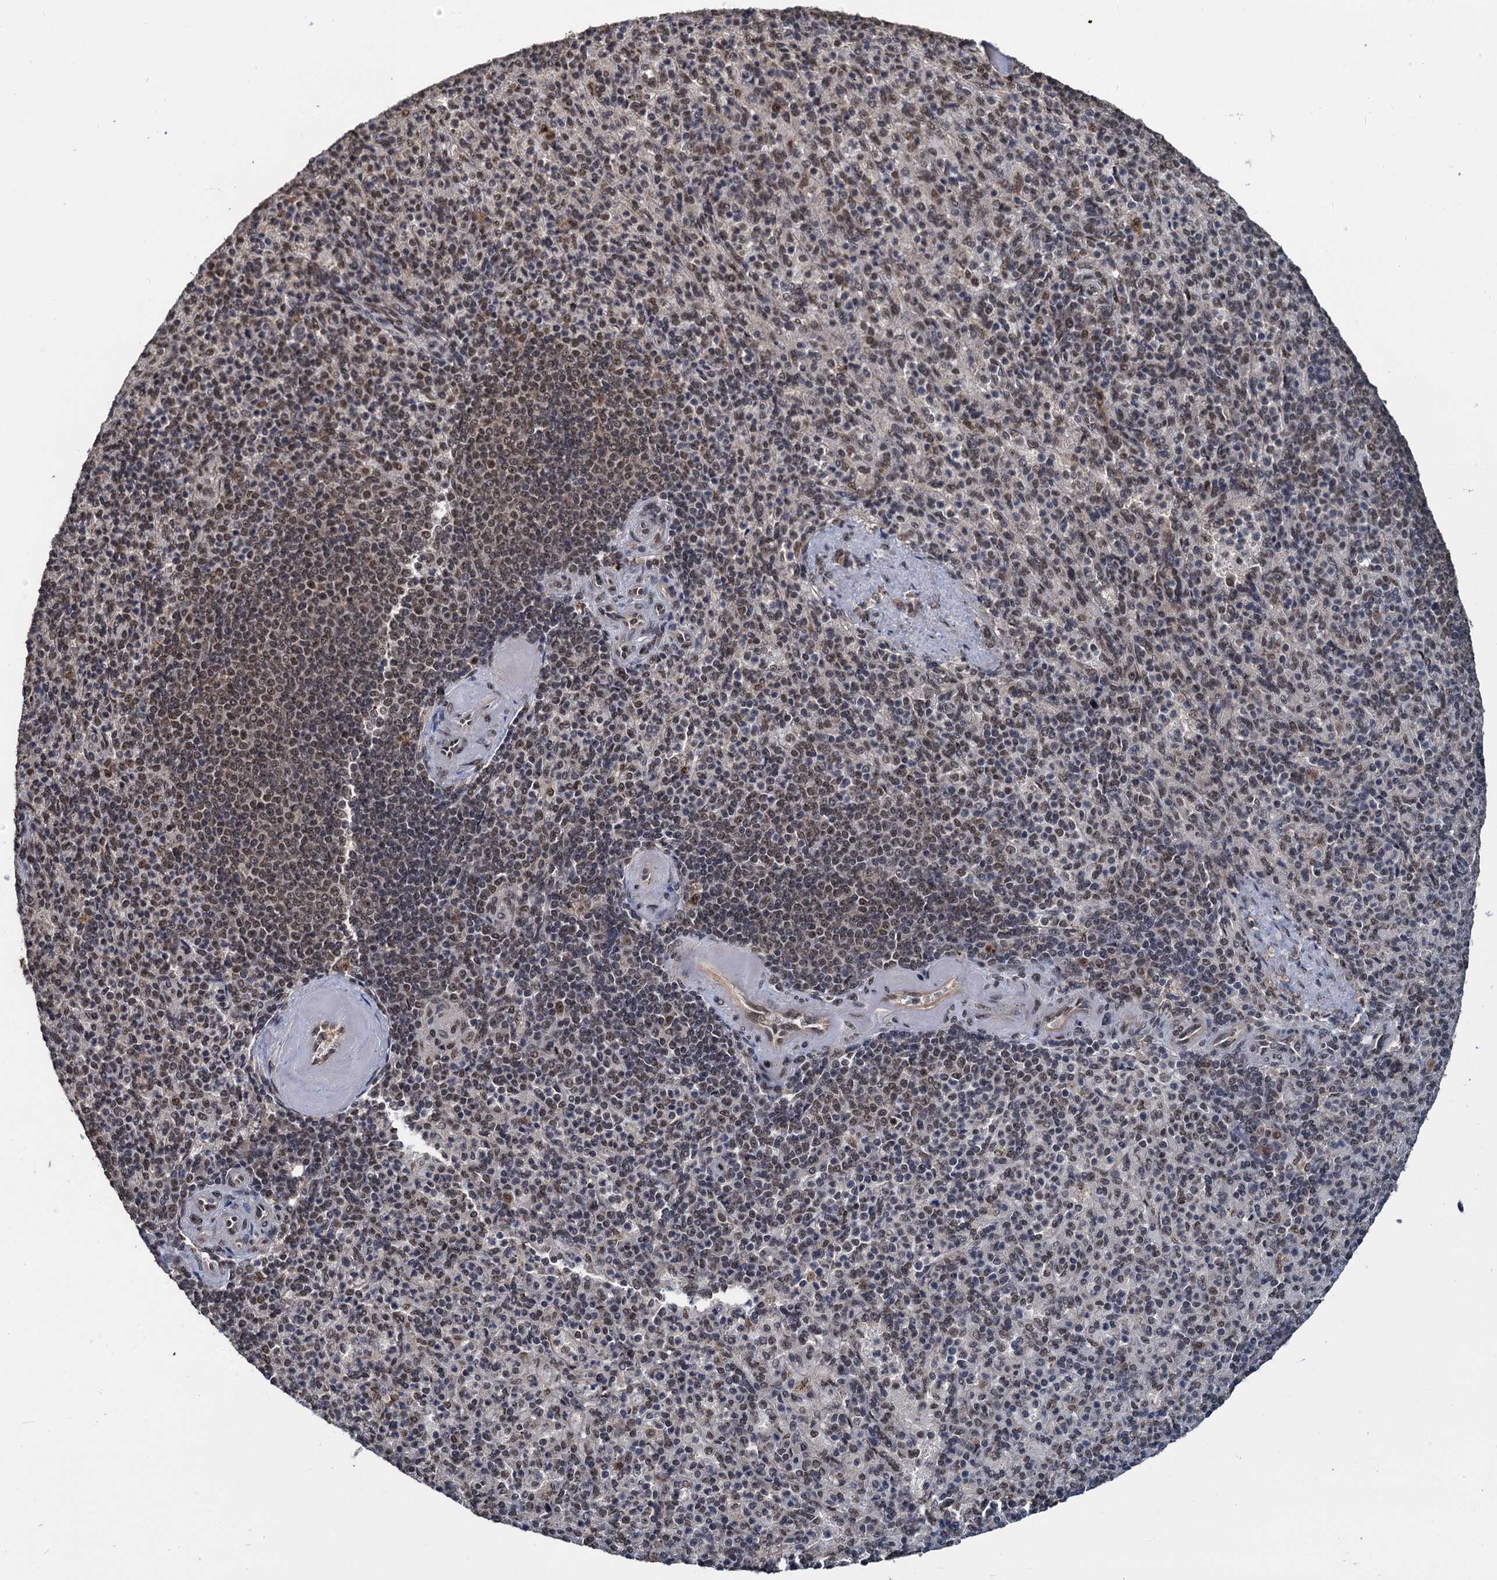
{"staining": {"intensity": "moderate", "quantity": "25%-75%", "location": "nuclear"}, "tissue": "spleen", "cell_type": "Cells in red pulp", "image_type": "normal", "snomed": [{"axis": "morphology", "description": "Normal tissue, NOS"}, {"axis": "topography", "description": "Spleen"}], "caption": "Spleen stained with a brown dye reveals moderate nuclear positive expression in approximately 25%-75% of cells in red pulp.", "gene": "FAM216B", "patient": {"sex": "female", "age": 74}}